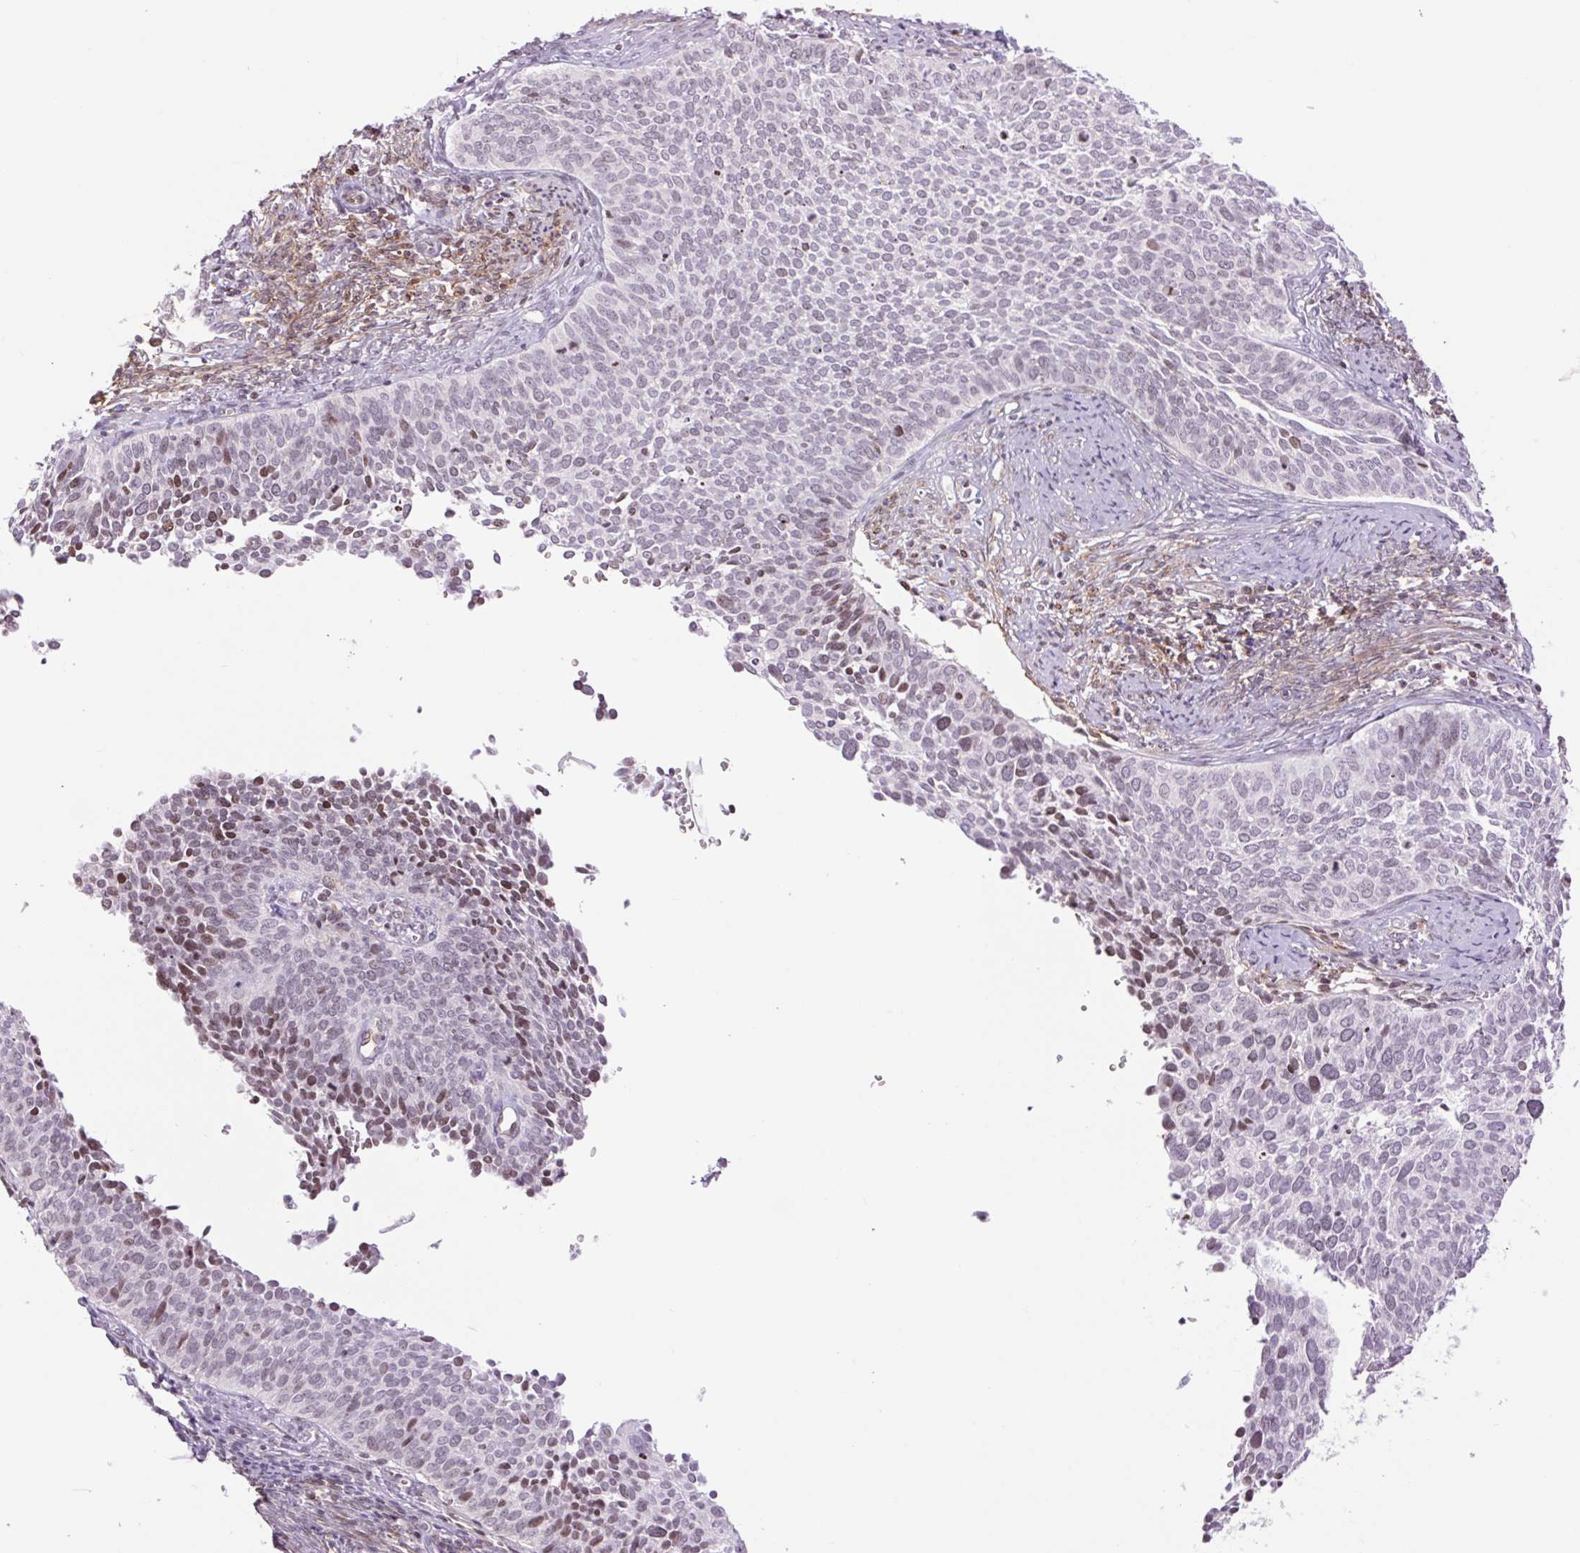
{"staining": {"intensity": "moderate", "quantity": "<25%", "location": "nuclear"}, "tissue": "cervical cancer", "cell_type": "Tumor cells", "image_type": "cancer", "snomed": [{"axis": "morphology", "description": "Squamous cell carcinoma, NOS"}, {"axis": "topography", "description": "Cervix"}], "caption": "Protein staining demonstrates moderate nuclear positivity in approximately <25% of tumor cells in cervical squamous cell carcinoma. Nuclei are stained in blue.", "gene": "ZNF417", "patient": {"sex": "female", "age": 34}}